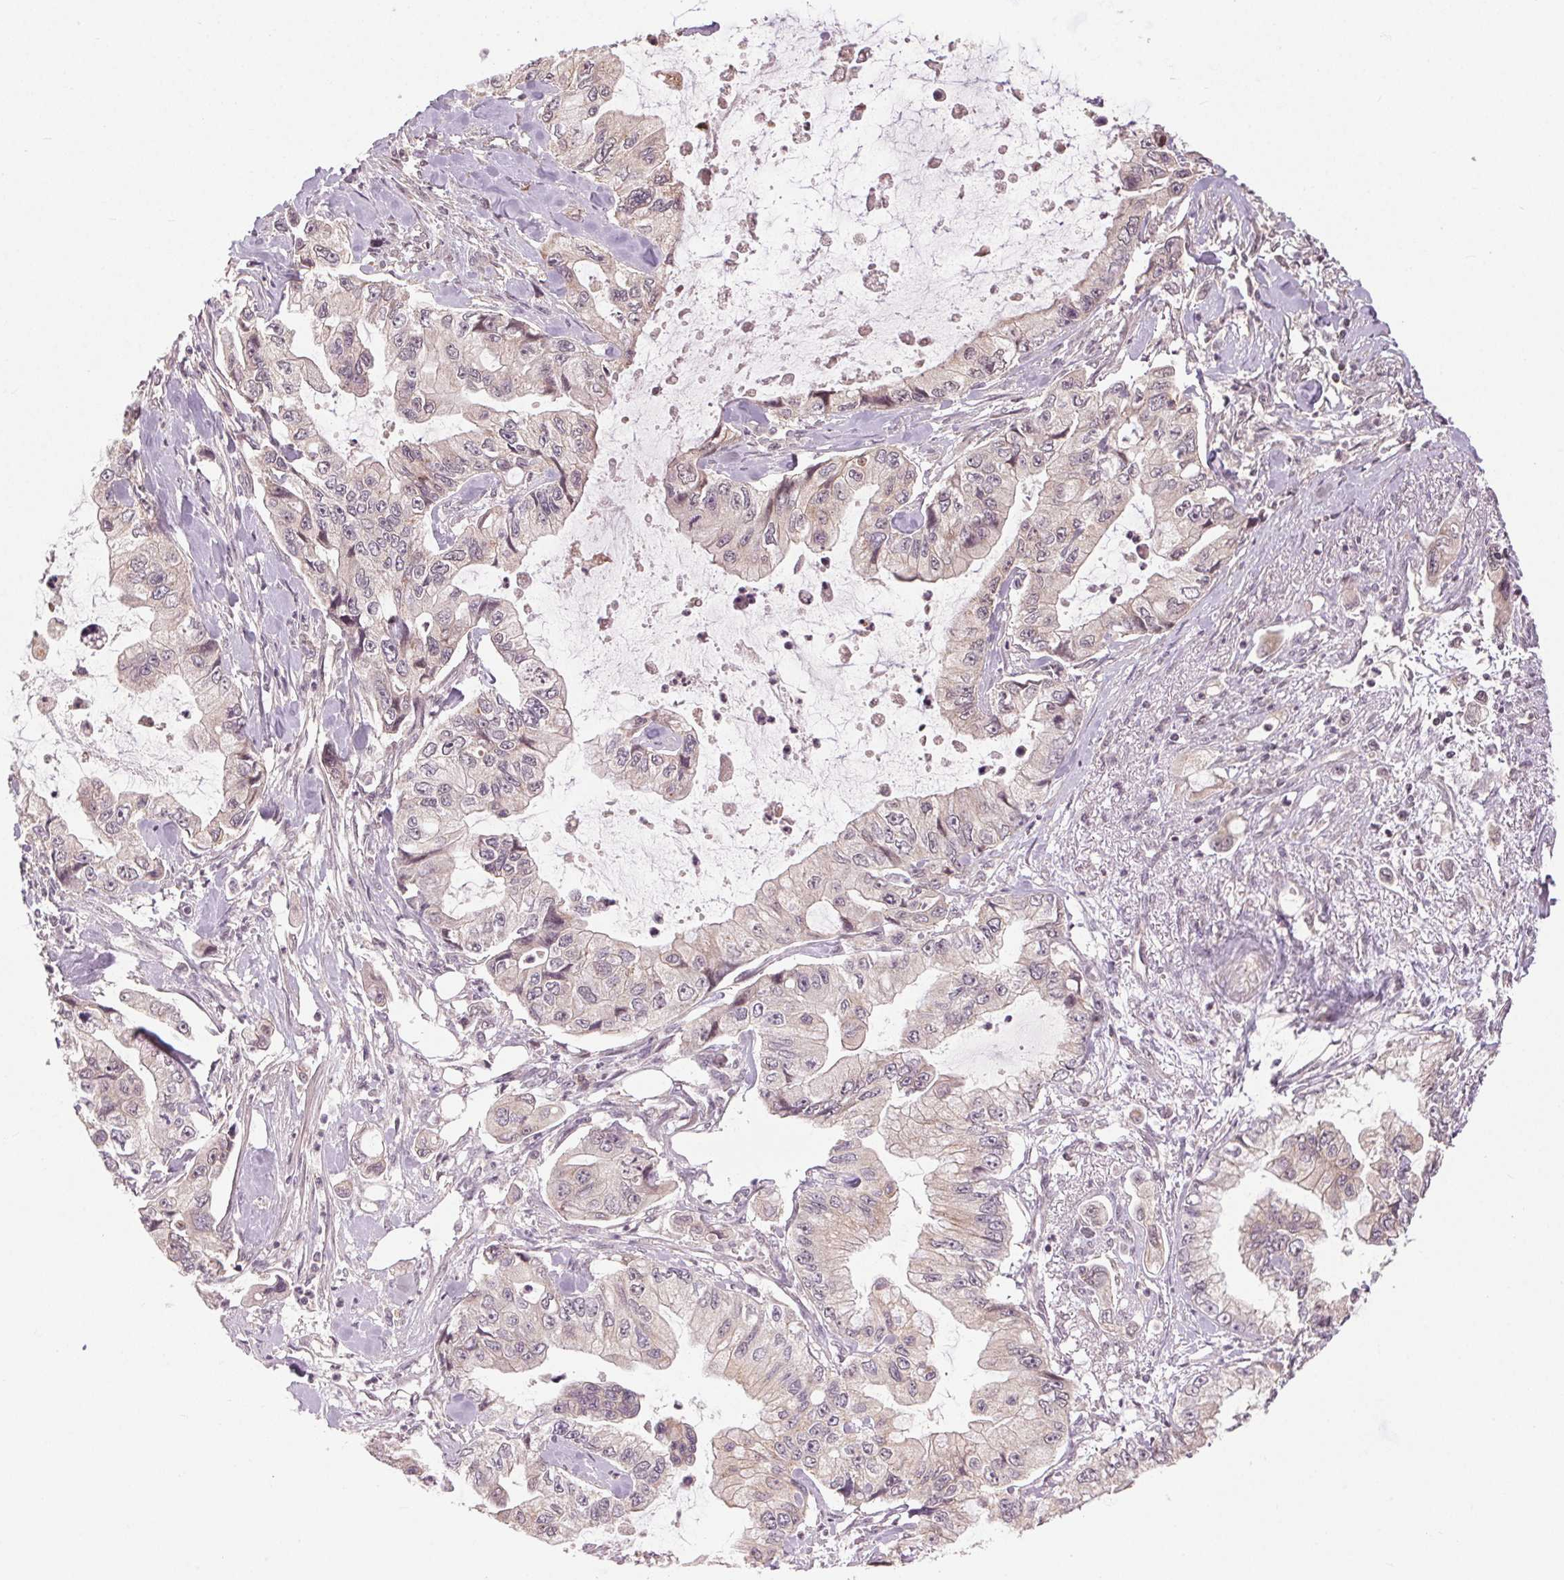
{"staining": {"intensity": "weak", "quantity": "<25%", "location": "cytoplasmic/membranous"}, "tissue": "stomach cancer", "cell_type": "Tumor cells", "image_type": "cancer", "snomed": [{"axis": "morphology", "description": "Adenocarcinoma, NOS"}, {"axis": "topography", "description": "Pancreas"}, {"axis": "topography", "description": "Stomach, upper"}, {"axis": "topography", "description": "Stomach"}], "caption": "Adenocarcinoma (stomach) stained for a protein using immunohistochemistry (IHC) displays no expression tumor cells.", "gene": "ATP1B3", "patient": {"sex": "male", "age": 77}}